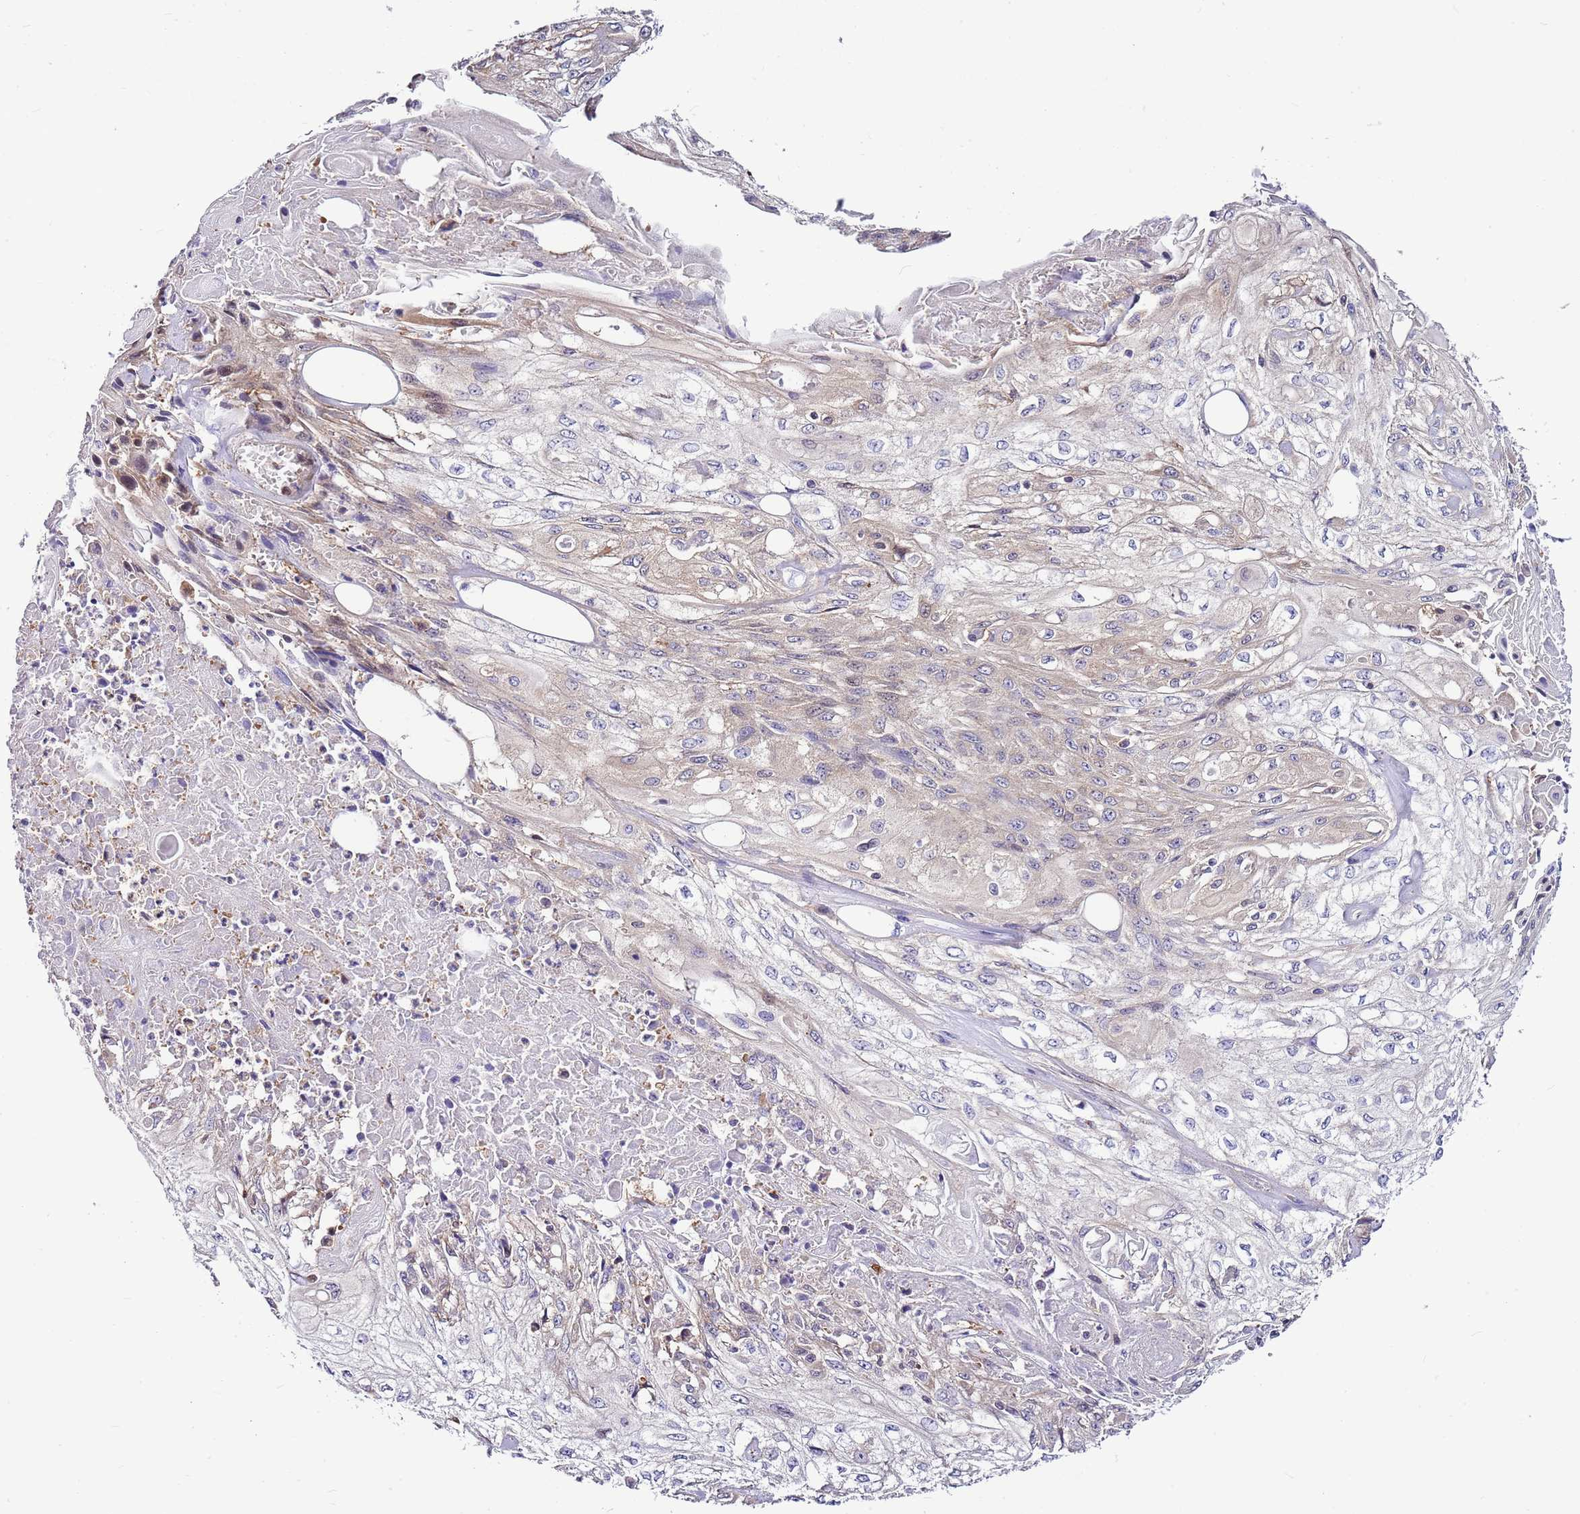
{"staining": {"intensity": "weak", "quantity": "25%-75%", "location": "cytoplasmic/membranous"}, "tissue": "skin cancer", "cell_type": "Tumor cells", "image_type": "cancer", "snomed": [{"axis": "morphology", "description": "Squamous cell carcinoma, NOS"}, {"axis": "morphology", "description": "Squamous cell carcinoma, metastatic, NOS"}, {"axis": "topography", "description": "Skin"}, {"axis": "topography", "description": "Lymph node"}], "caption": "Weak cytoplasmic/membranous expression for a protein is appreciated in about 25%-75% of tumor cells of skin squamous cell carcinoma using immunohistochemistry.", "gene": "ATXN2L", "patient": {"sex": "male", "age": 75}}